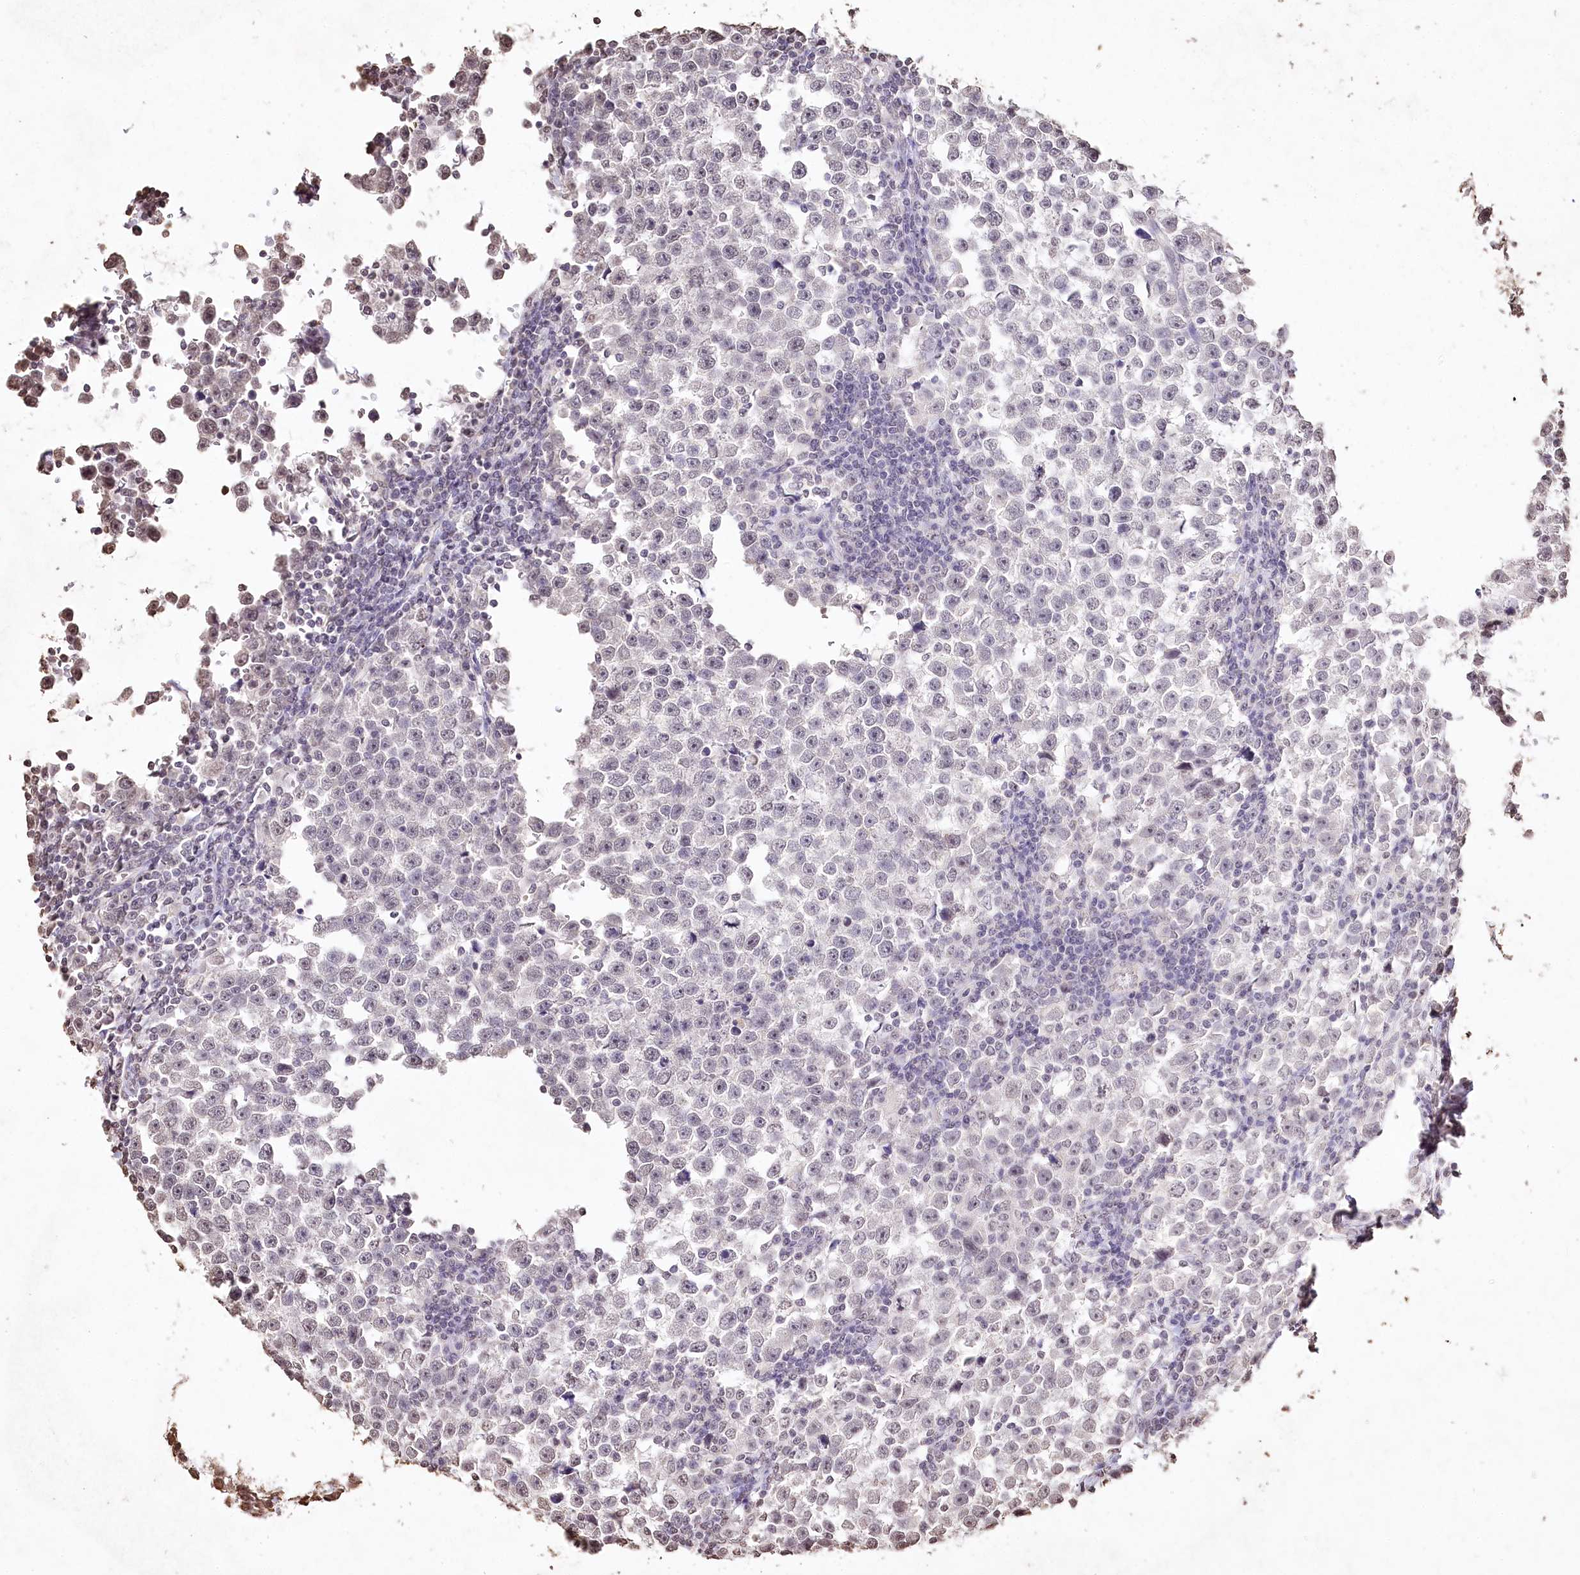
{"staining": {"intensity": "negative", "quantity": "none", "location": "none"}, "tissue": "testis cancer", "cell_type": "Tumor cells", "image_type": "cancer", "snomed": [{"axis": "morphology", "description": "Normal tissue, NOS"}, {"axis": "morphology", "description": "Seminoma, NOS"}, {"axis": "topography", "description": "Testis"}], "caption": "There is no significant positivity in tumor cells of testis seminoma.", "gene": "DMXL1", "patient": {"sex": "male", "age": 43}}